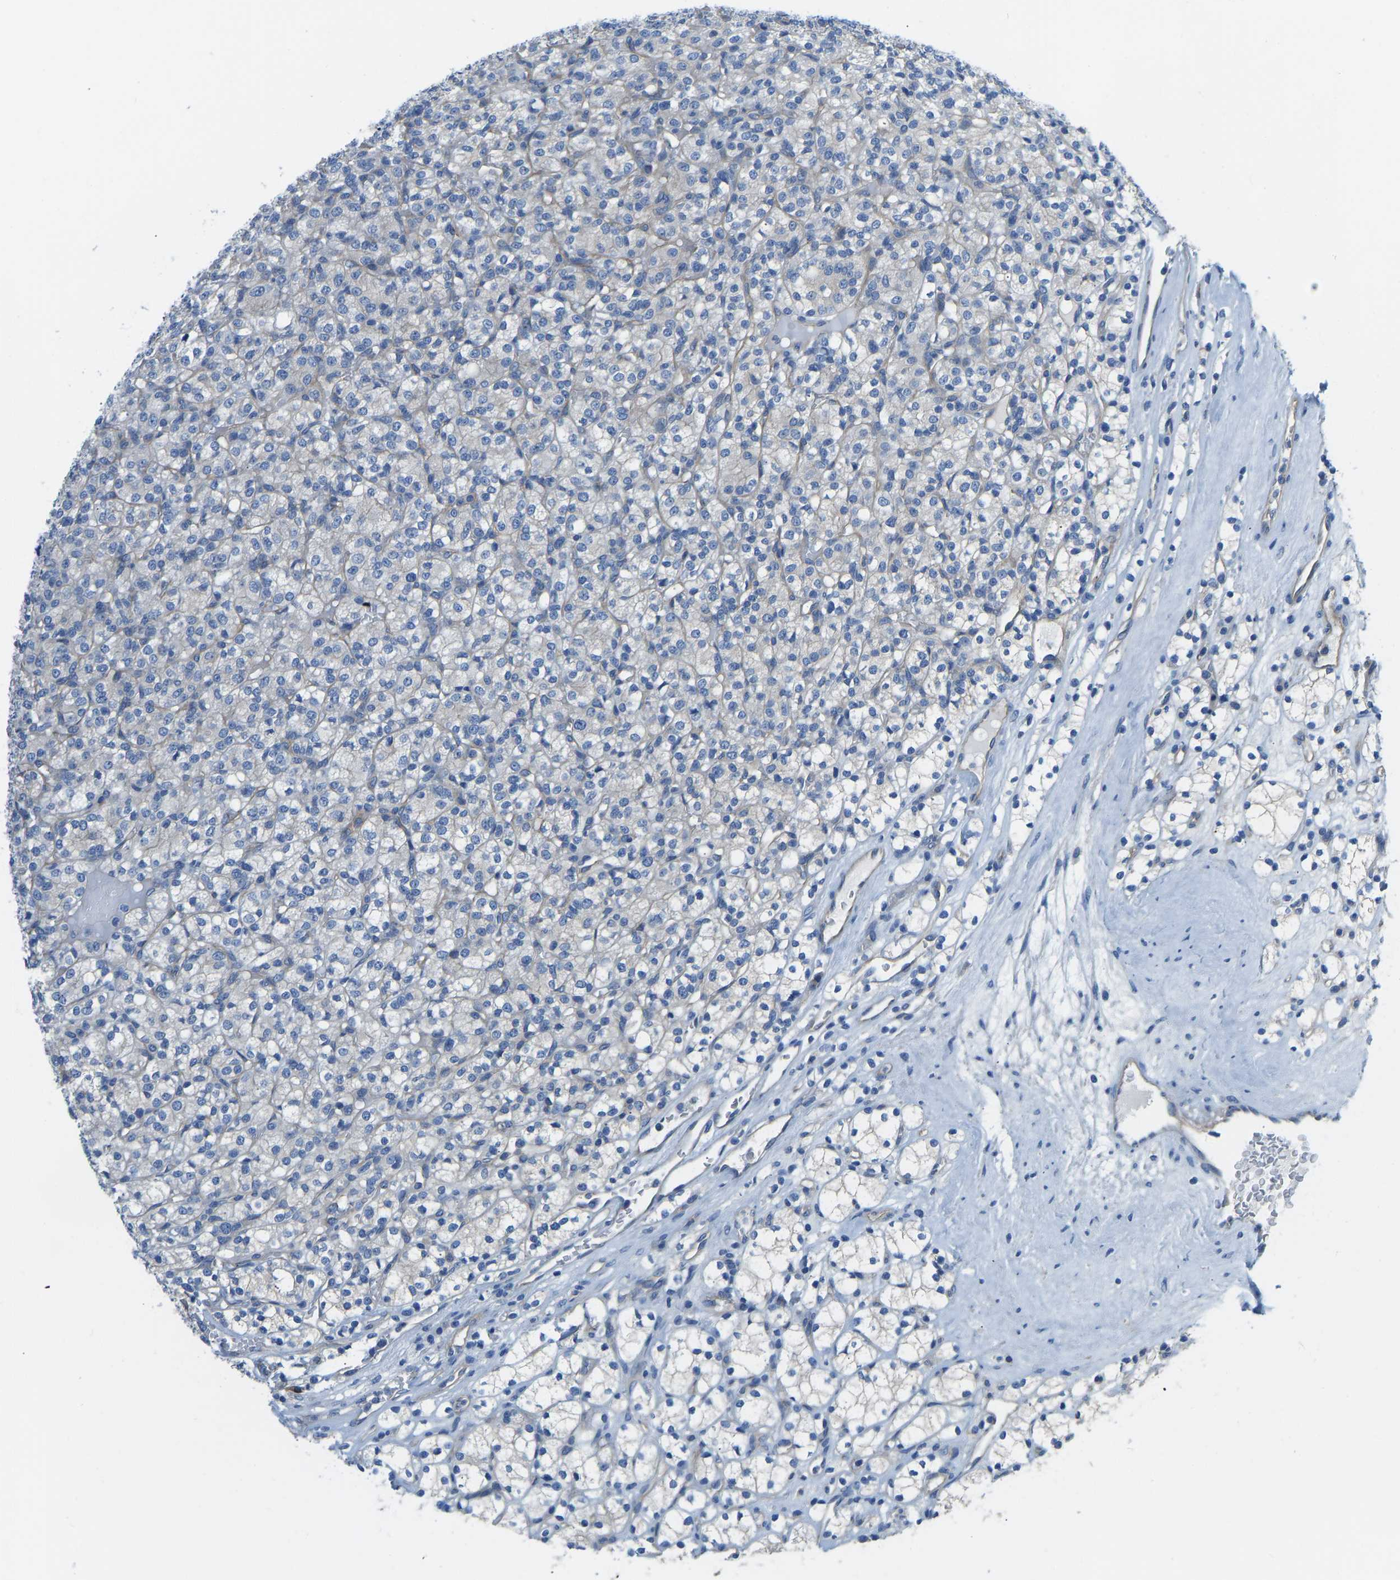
{"staining": {"intensity": "negative", "quantity": "none", "location": "none"}, "tissue": "renal cancer", "cell_type": "Tumor cells", "image_type": "cancer", "snomed": [{"axis": "morphology", "description": "Adenocarcinoma, NOS"}, {"axis": "topography", "description": "Kidney"}], "caption": "Immunohistochemistry (IHC) of human adenocarcinoma (renal) shows no positivity in tumor cells. (DAB immunohistochemistry with hematoxylin counter stain).", "gene": "CHAD", "patient": {"sex": "male", "age": 77}}